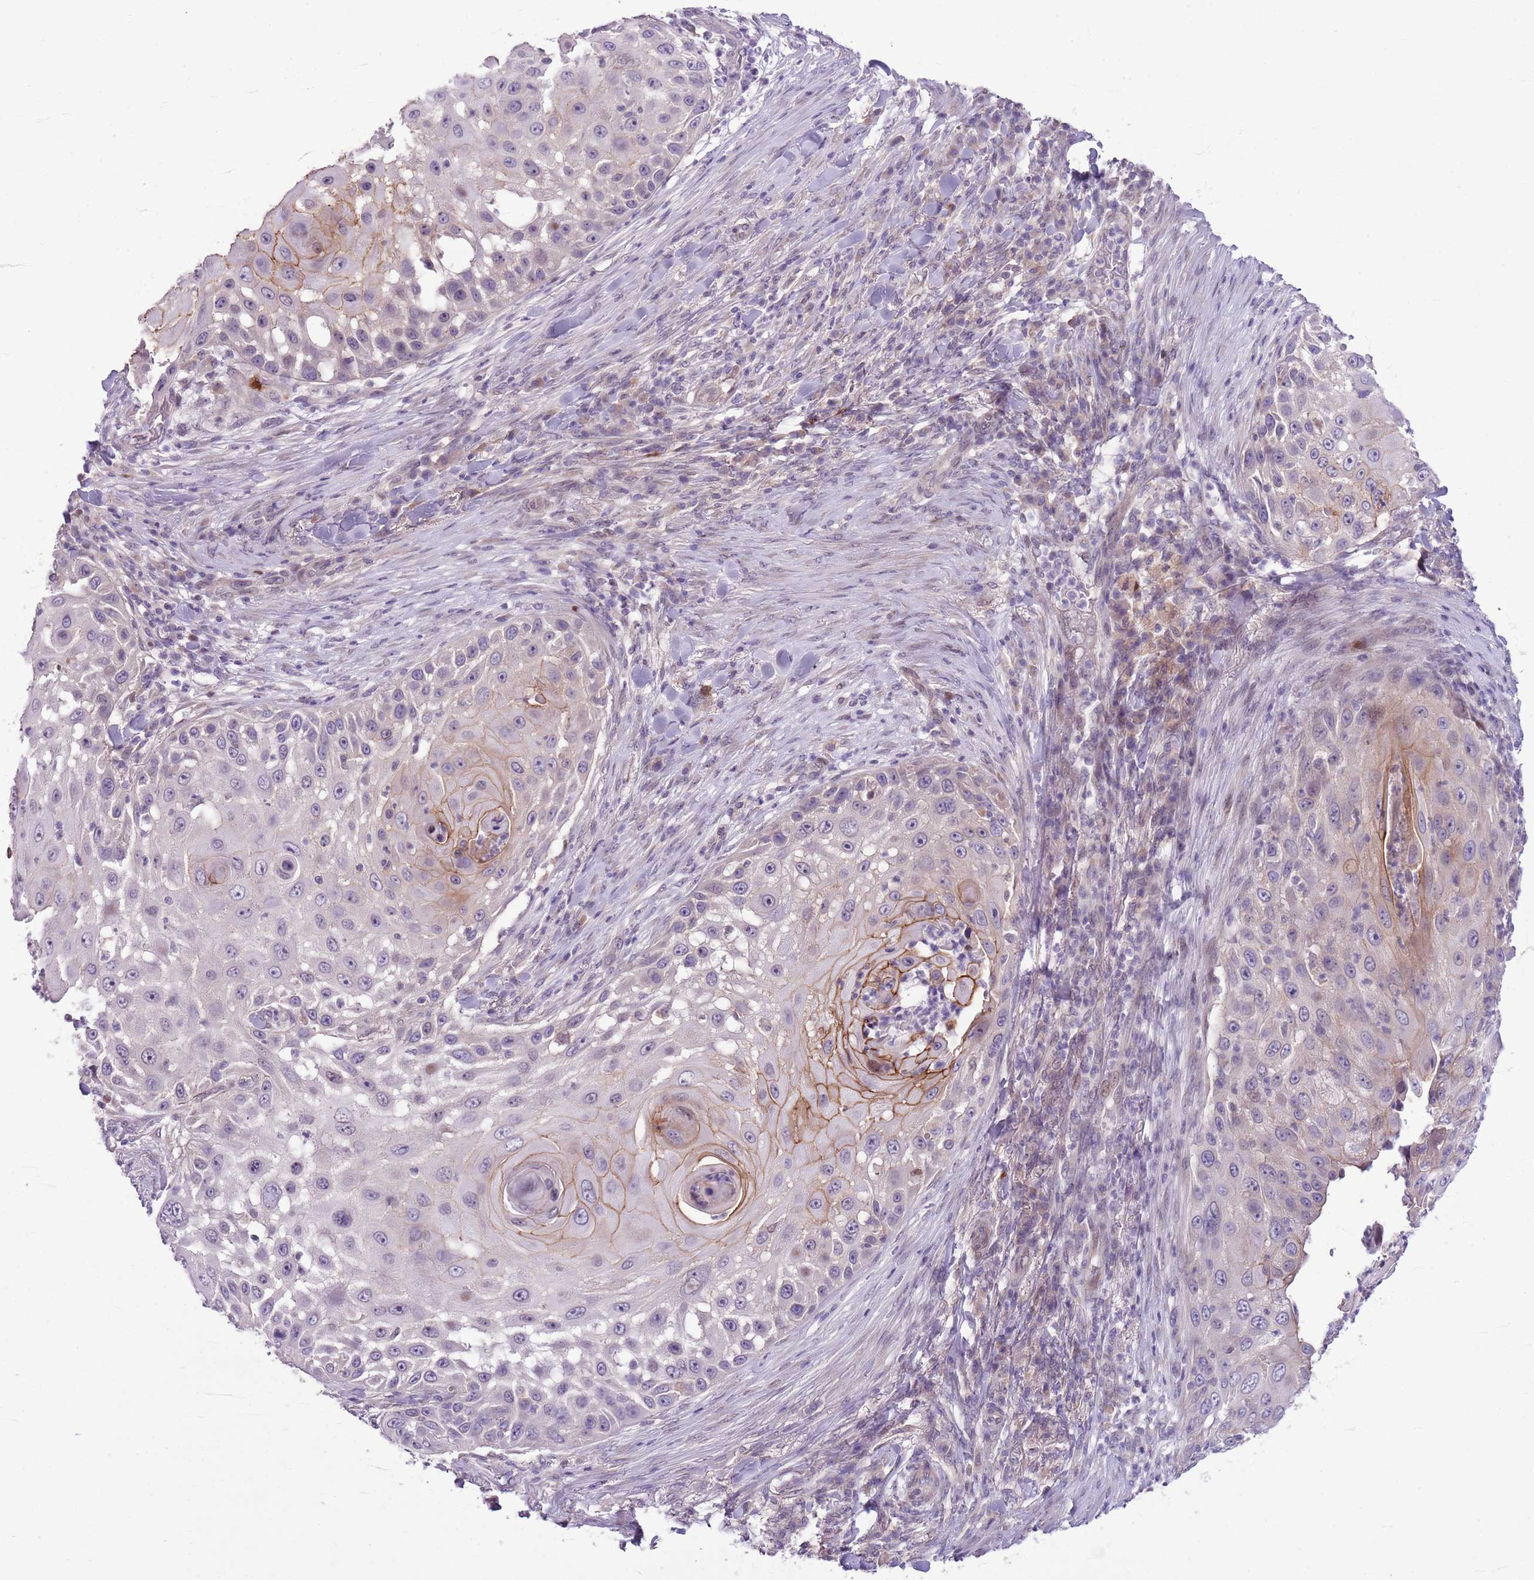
{"staining": {"intensity": "moderate", "quantity": "<25%", "location": "cytoplasmic/membranous"}, "tissue": "skin cancer", "cell_type": "Tumor cells", "image_type": "cancer", "snomed": [{"axis": "morphology", "description": "Squamous cell carcinoma, NOS"}, {"axis": "topography", "description": "Skin"}], "caption": "Tumor cells display low levels of moderate cytoplasmic/membranous expression in approximately <25% of cells in human squamous cell carcinoma (skin).", "gene": "CCND2", "patient": {"sex": "female", "age": 44}}